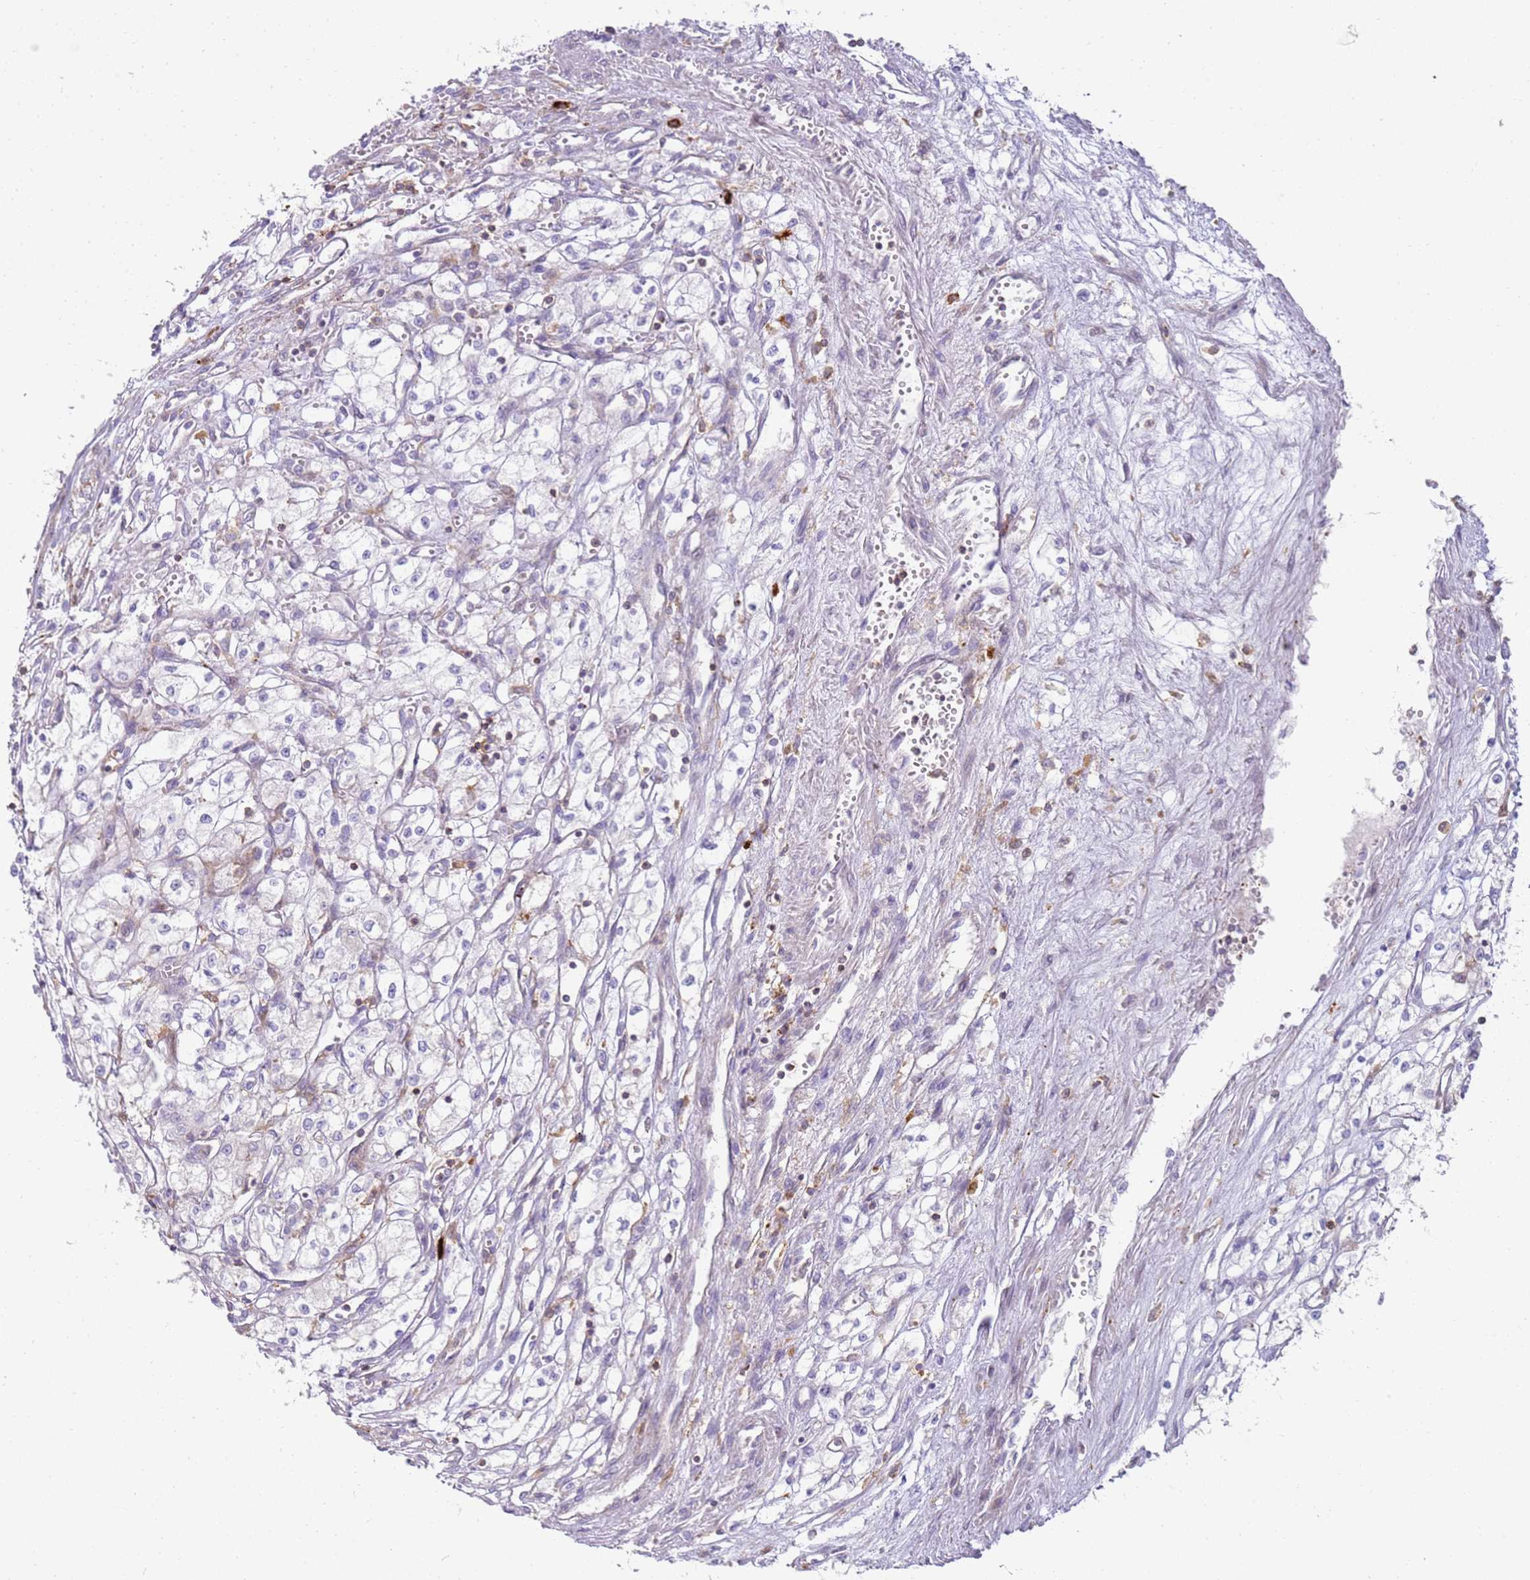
{"staining": {"intensity": "negative", "quantity": "none", "location": "none"}, "tissue": "renal cancer", "cell_type": "Tumor cells", "image_type": "cancer", "snomed": [{"axis": "morphology", "description": "Adenocarcinoma, NOS"}, {"axis": "topography", "description": "Kidney"}], "caption": "High power microscopy photomicrograph of an IHC photomicrograph of adenocarcinoma (renal), revealing no significant staining in tumor cells.", "gene": "FPR1", "patient": {"sex": "male", "age": 59}}